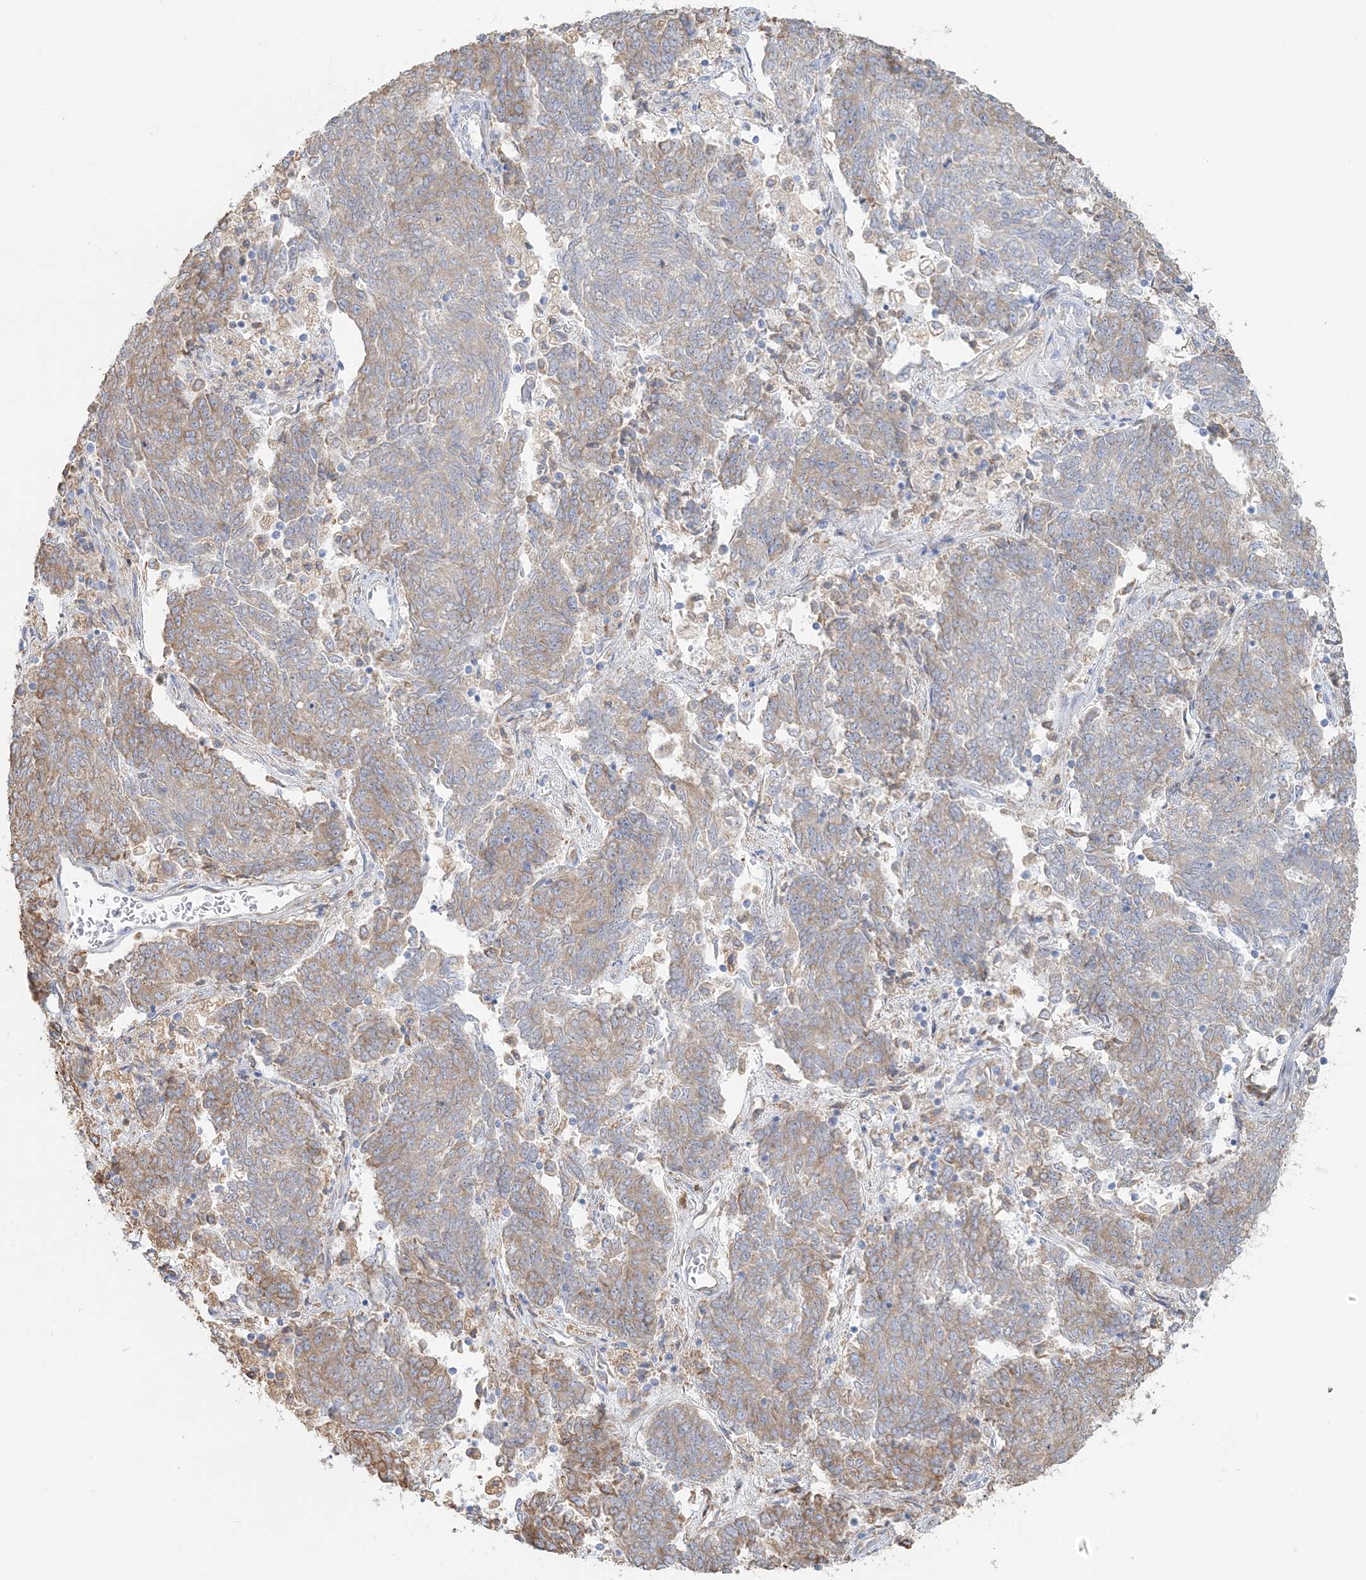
{"staining": {"intensity": "moderate", "quantity": ">75%", "location": "cytoplasmic/membranous"}, "tissue": "endometrial cancer", "cell_type": "Tumor cells", "image_type": "cancer", "snomed": [{"axis": "morphology", "description": "Adenocarcinoma, NOS"}, {"axis": "topography", "description": "Endometrium"}], "caption": "Tumor cells reveal medium levels of moderate cytoplasmic/membranous positivity in approximately >75% of cells in human endometrial adenocarcinoma.", "gene": "TBC1D5", "patient": {"sex": "female", "age": 80}}